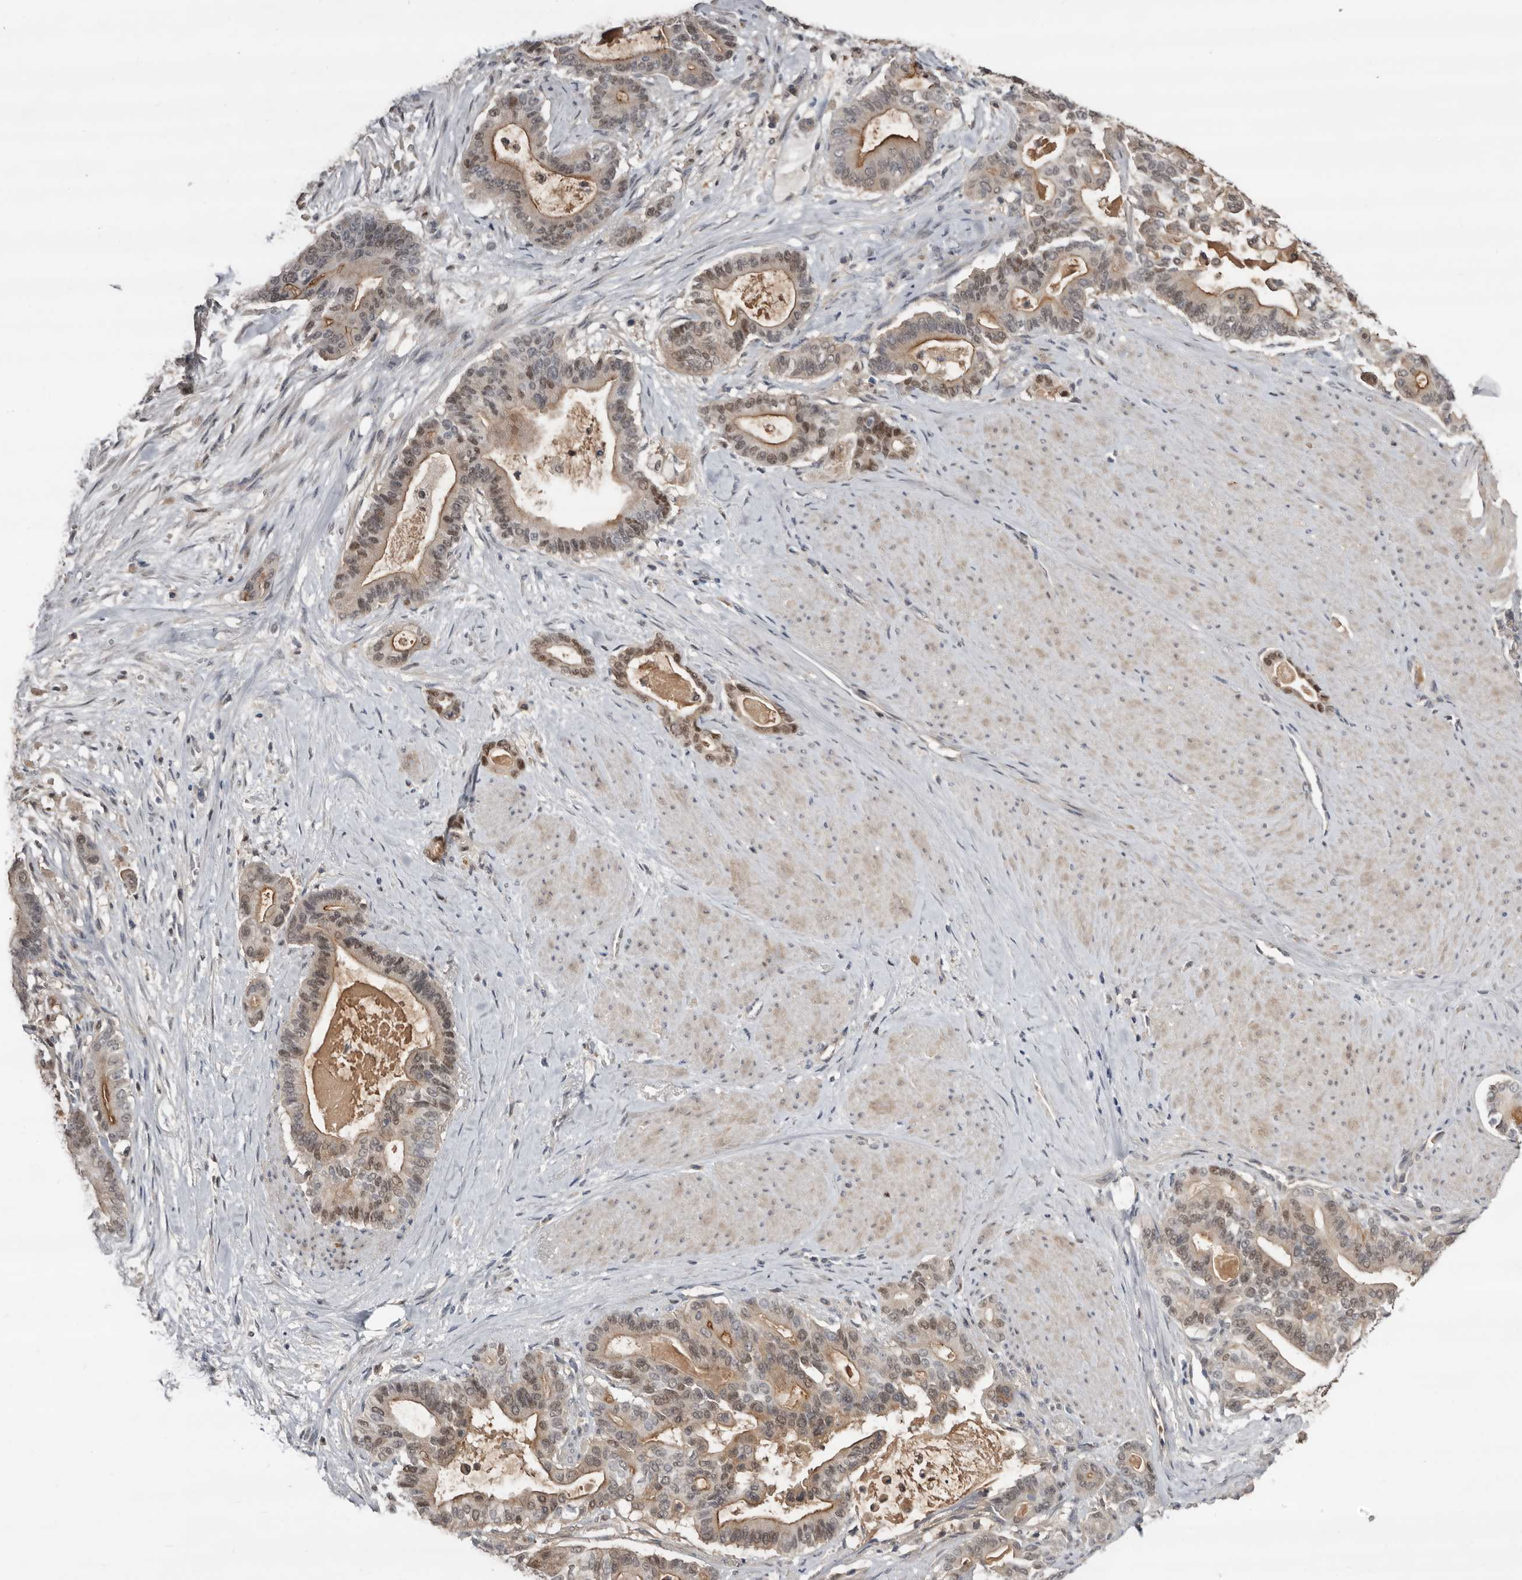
{"staining": {"intensity": "weak", "quantity": "25%-75%", "location": "cytoplasmic/membranous,nuclear"}, "tissue": "pancreatic cancer", "cell_type": "Tumor cells", "image_type": "cancer", "snomed": [{"axis": "morphology", "description": "Adenocarcinoma, NOS"}, {"axis": "topography", "description": "Pancreas"}], "caption": "IHC of adenocarcinoma (pancreatic) displays low levels of weak cytoplasmic/membranous and nuclear staining in approximately 25%-75% of tumor cells.", "gene": "RBKS", "patient": {"sex": "male", "age": 63}}